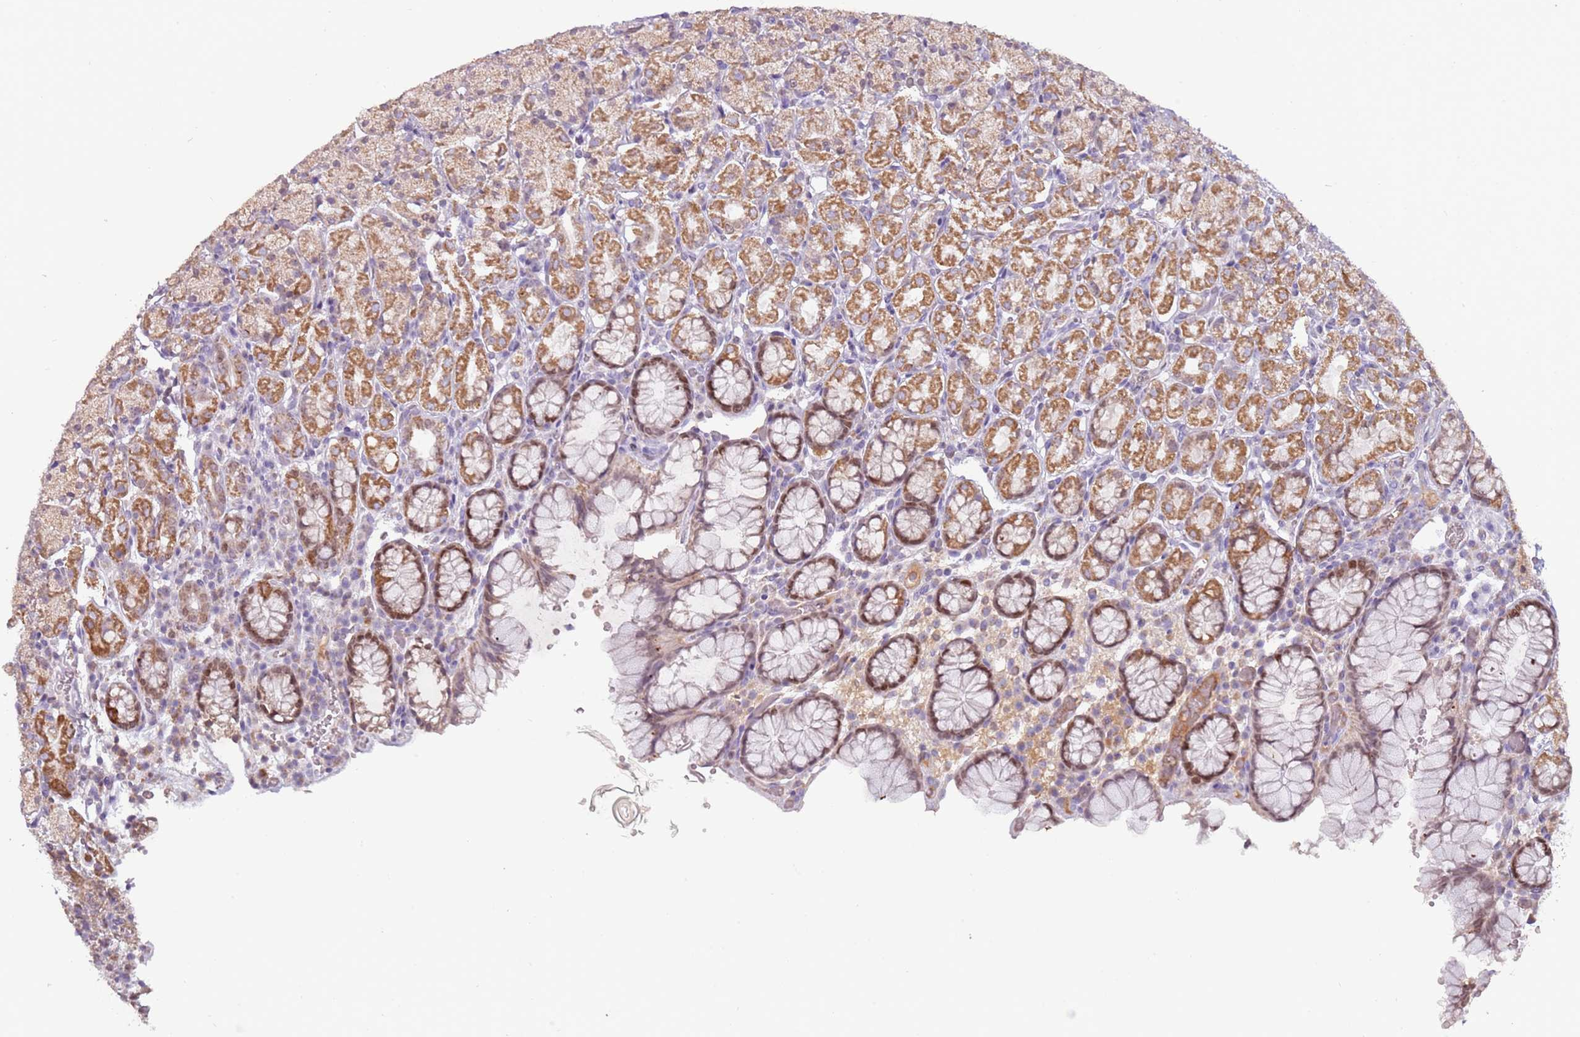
{"staining": {"intensity": "moderate", "quantity": ">75%", "location": "cytoplasmic/membranous,nuclear"}, "tissue": "stomach", "cell_type": "Glandular cells", "image_type": "normal", "snomed": [{"axis": "morphology", "description": "Normal tissue, NOS"}, {"axis": "topography", "description": "Stomach, upper"}, {"axis": "topography", "description": "Stomach"}], "caption": "Glandular cells reveal moderate cytoplasmic/membranous,nuclear positivity in about >75% of cells in normal stomach.", "gene": "SYS1", "patient": {"sex": "male", "age": 62}}